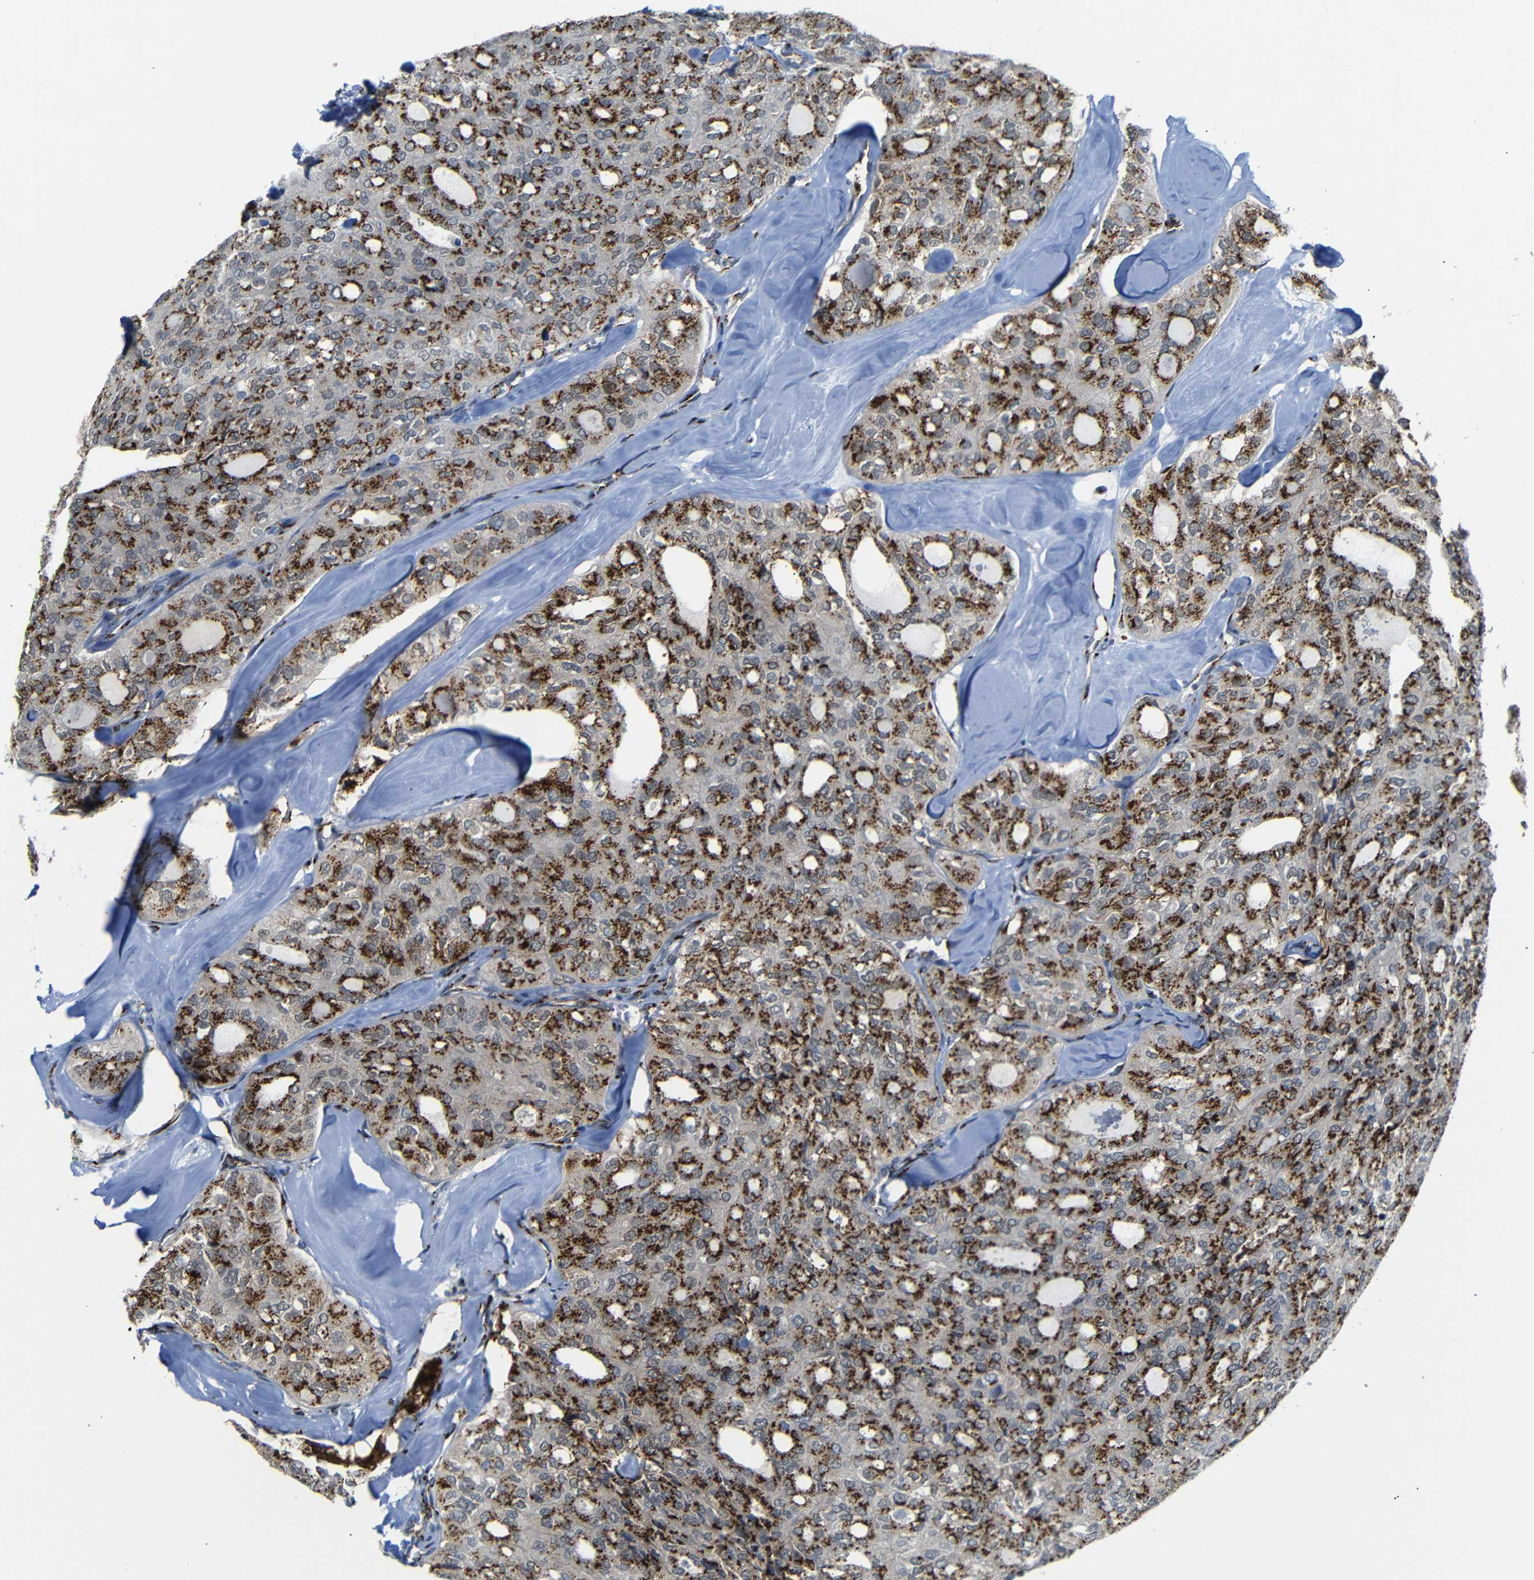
{"staining": {"intensity": "strong", "quantity": ">75%", "location": "cytoplasmic/membranous"}, "tissue": "thyroid cancer", "cell_type": "Tumor cells", "image_type": "cancer", "snomed": [{"axis": "morphology", "description": "Follicular adenoma carcinoma, NOS"}, {"axis": "topography", "description": "Thyroid gland"}], "caption": "Tumor cells reveal strong cytoplasmic/membranous expression in about >75% of cells in follicular adenoma carcinoma (thyroid).", "gene": "TGOLN2", "patient": {"sex": "male", "age": 75}}